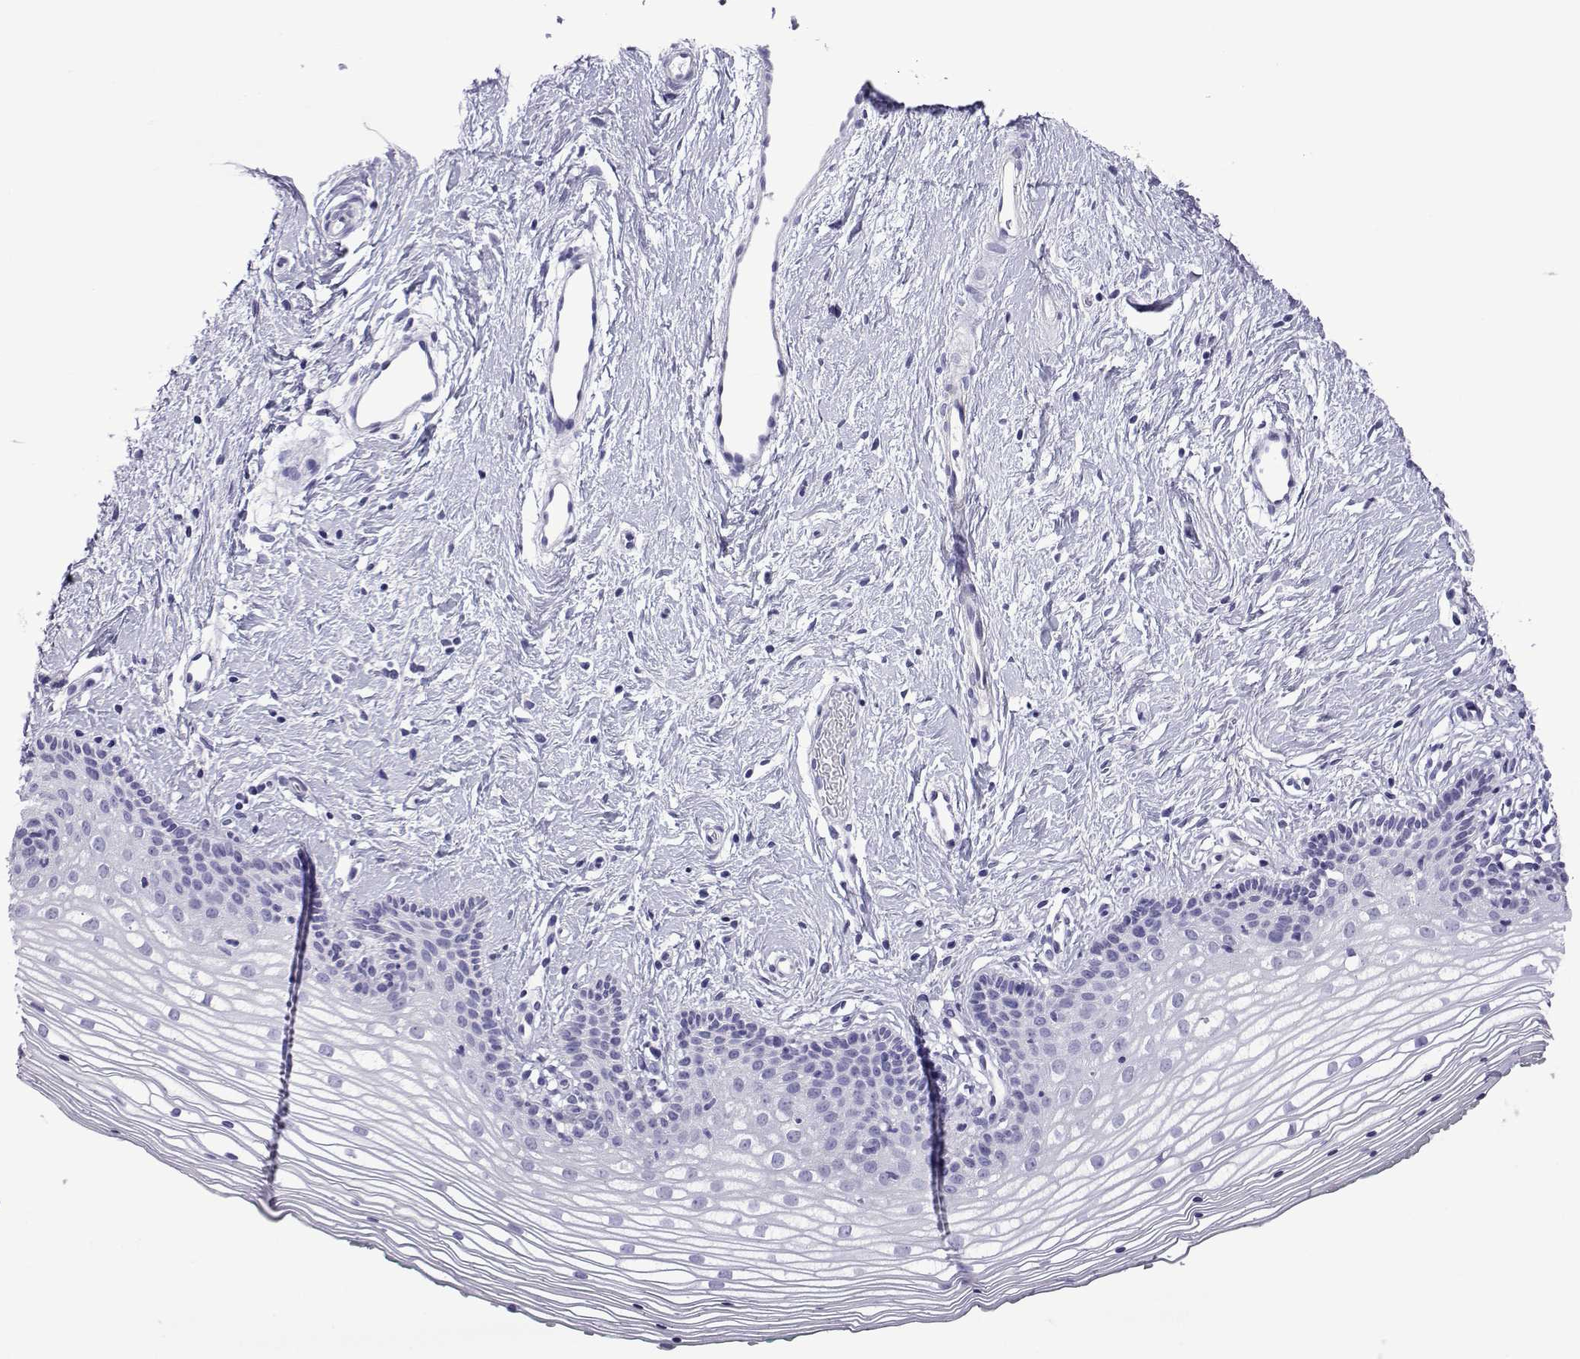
{"staining": {"intensity": "negative", "quantity": "none", "location": "none"}, "tissue": "vagina", "cell_type": "Squamous epithelial cells", "image_type": "normal", "snomed": [{"axis": "morphology", "description": "Normal tissue, NOS"}, {"axis": "topography", "description": "Vagina"}], "caption": "A micrograph of vagina stained for a protein reveals no brown staining in squamous epithelial cells.", "gene": "SPANXA1", "patient": {"sex": "female", "age": 36}}